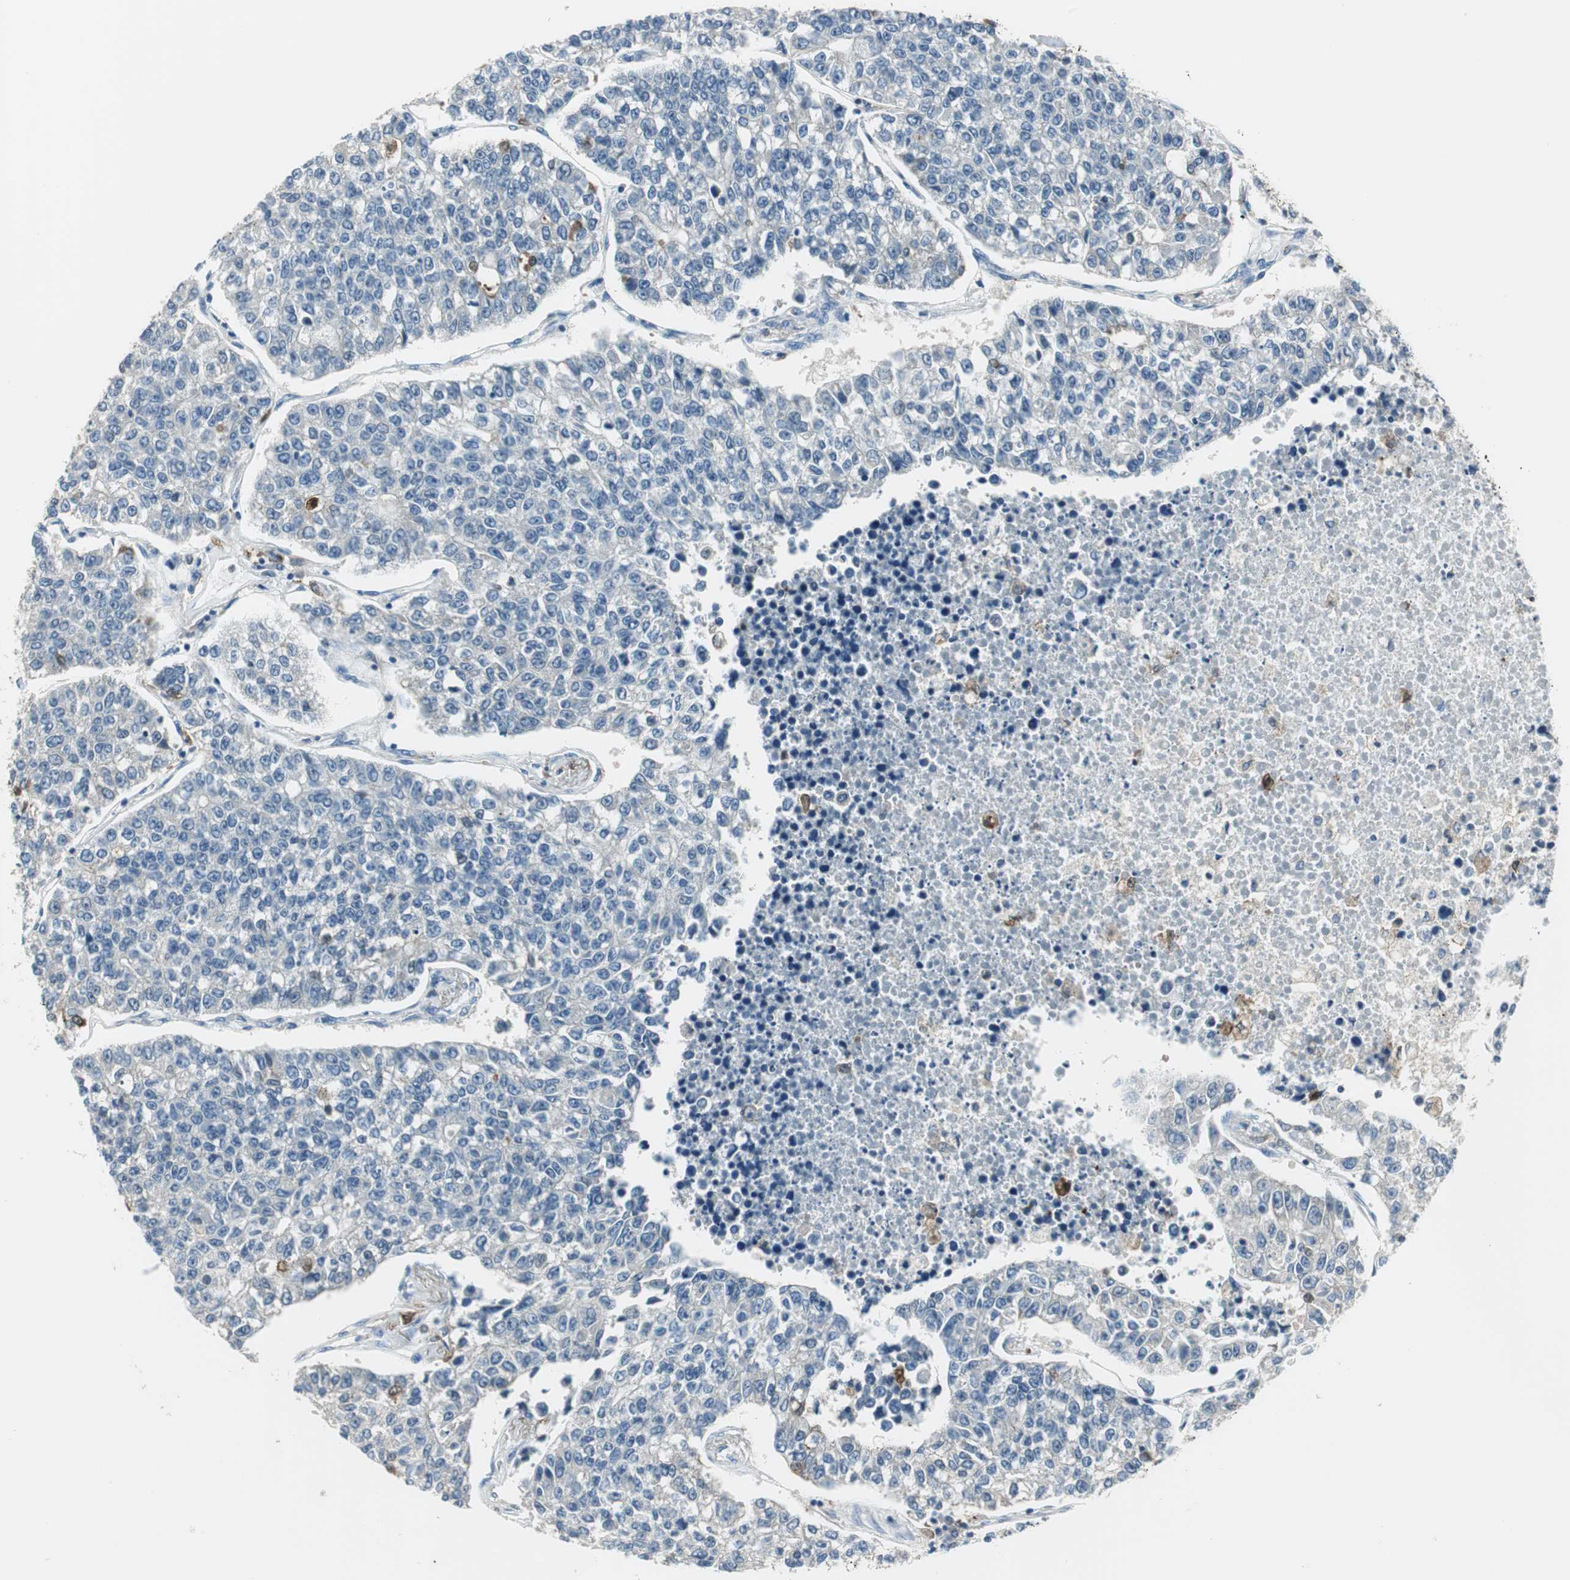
{"staining": {"intensity": "negative", "quantity": "none", "location": "none"}, "tissue": "lung cancer", "cell_type": "Tumor cells", "image_type": "cancer", "snomed": [{"axis": "morphology", "description": "Adenocarcinoma, NOS"}, {"axis": "topography", "description": "Lung"}], "caption": "Immunohistochemical staining of adenocarcinoma (lung) displays no significant staining in tumor cells.", "gene": "MSTO1", "patient": {"sex": "male", "age": 49}}